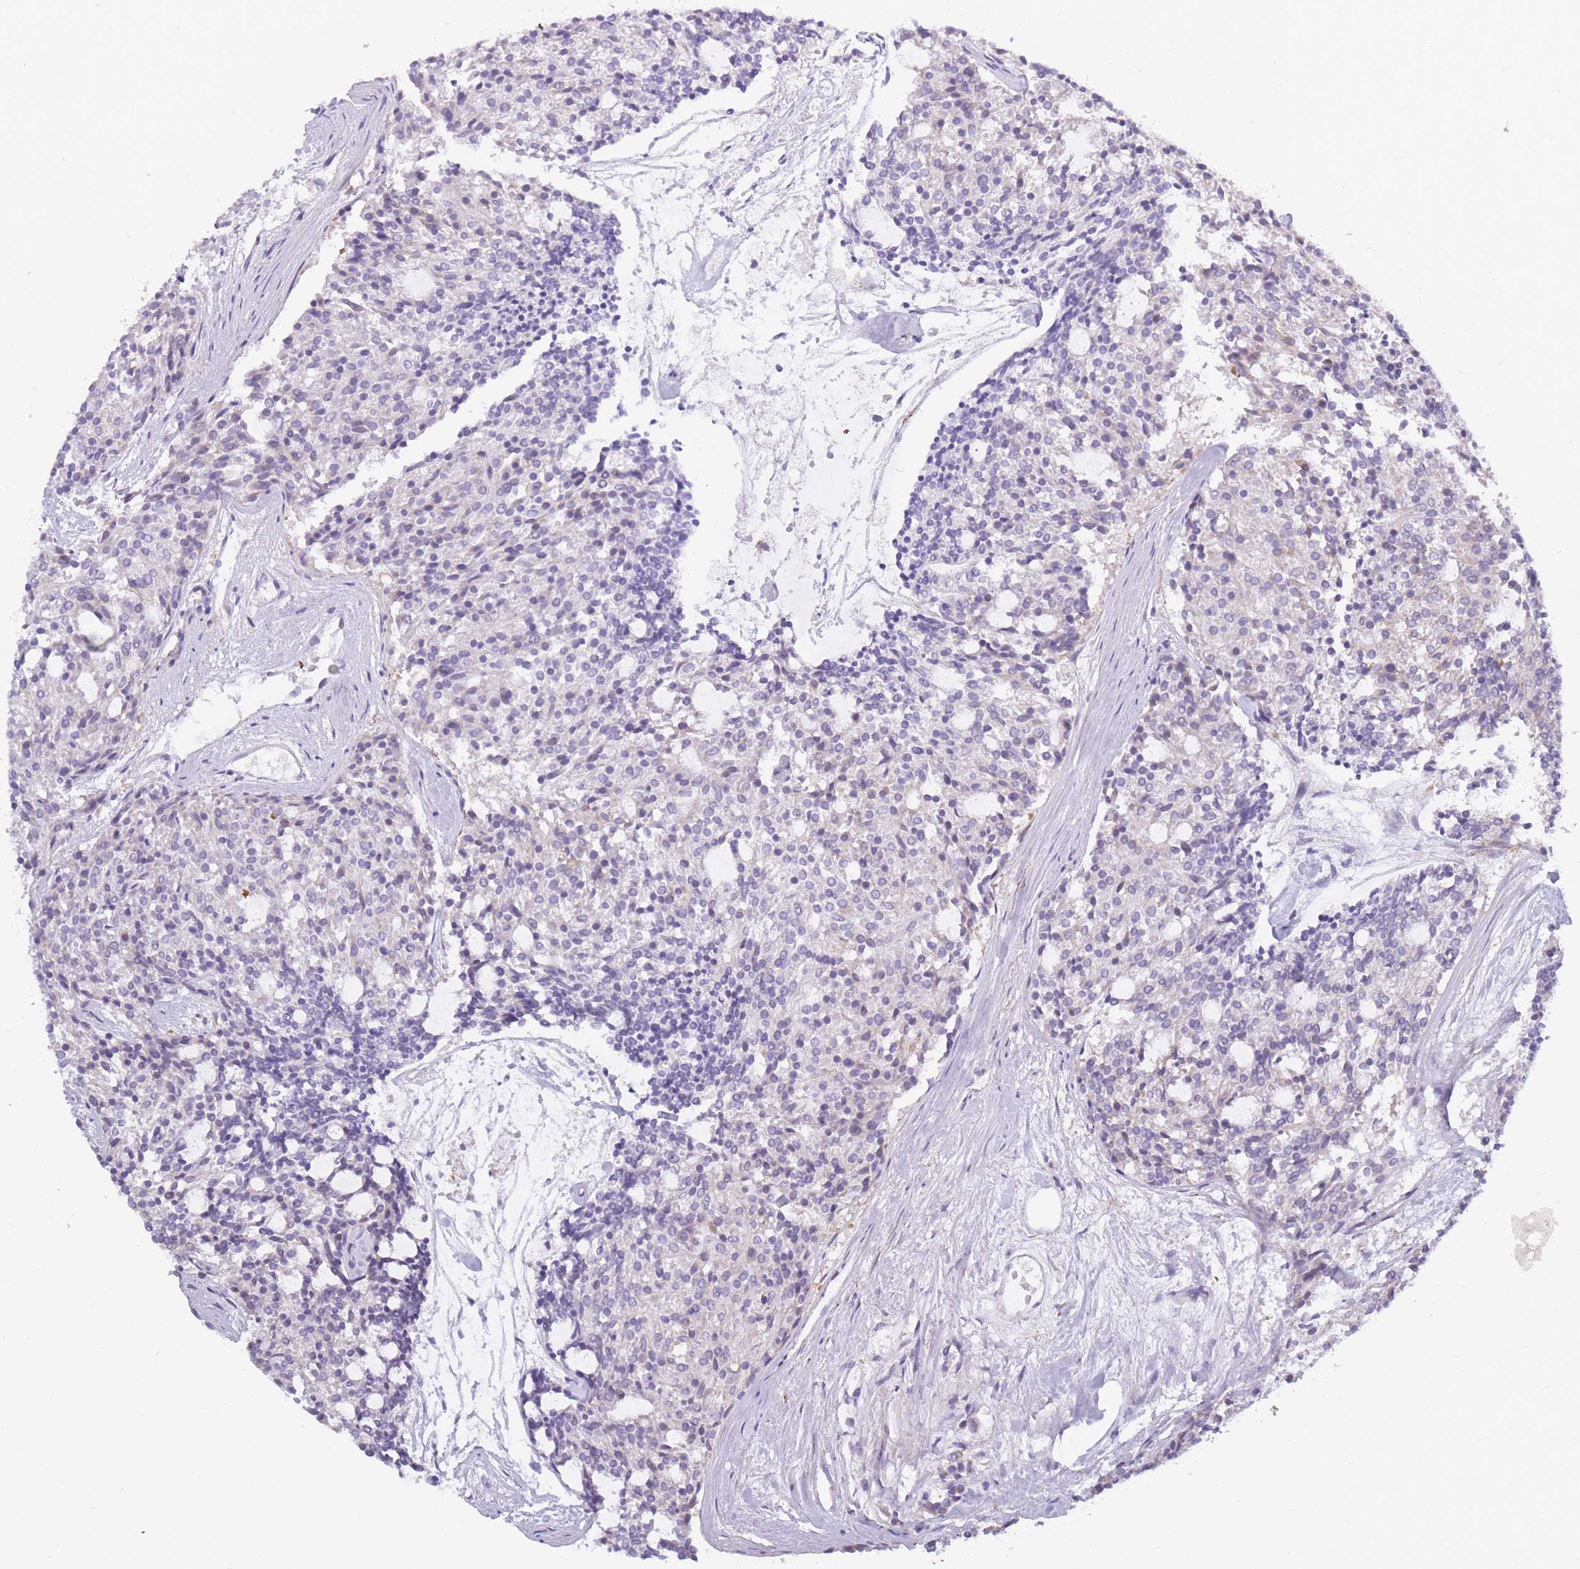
{"staining": {"intensity": "negative", "quantity": "none", "location": "none"}, "tissue": "carcinoid", "cell_type": "Tumor cells", "image_type": "cancer", "snomed": [{"axis": "morphology", "description": "Carcinoid, malignant, NOS"}, {"axis": "topography", "description": "Pancreas"}], "caption": "Protein analysis of malignant carcinoid displays no significant staining in tumor cells.", "gene": "CCNQ", "patient": {"sex": "female", "age": 54}}